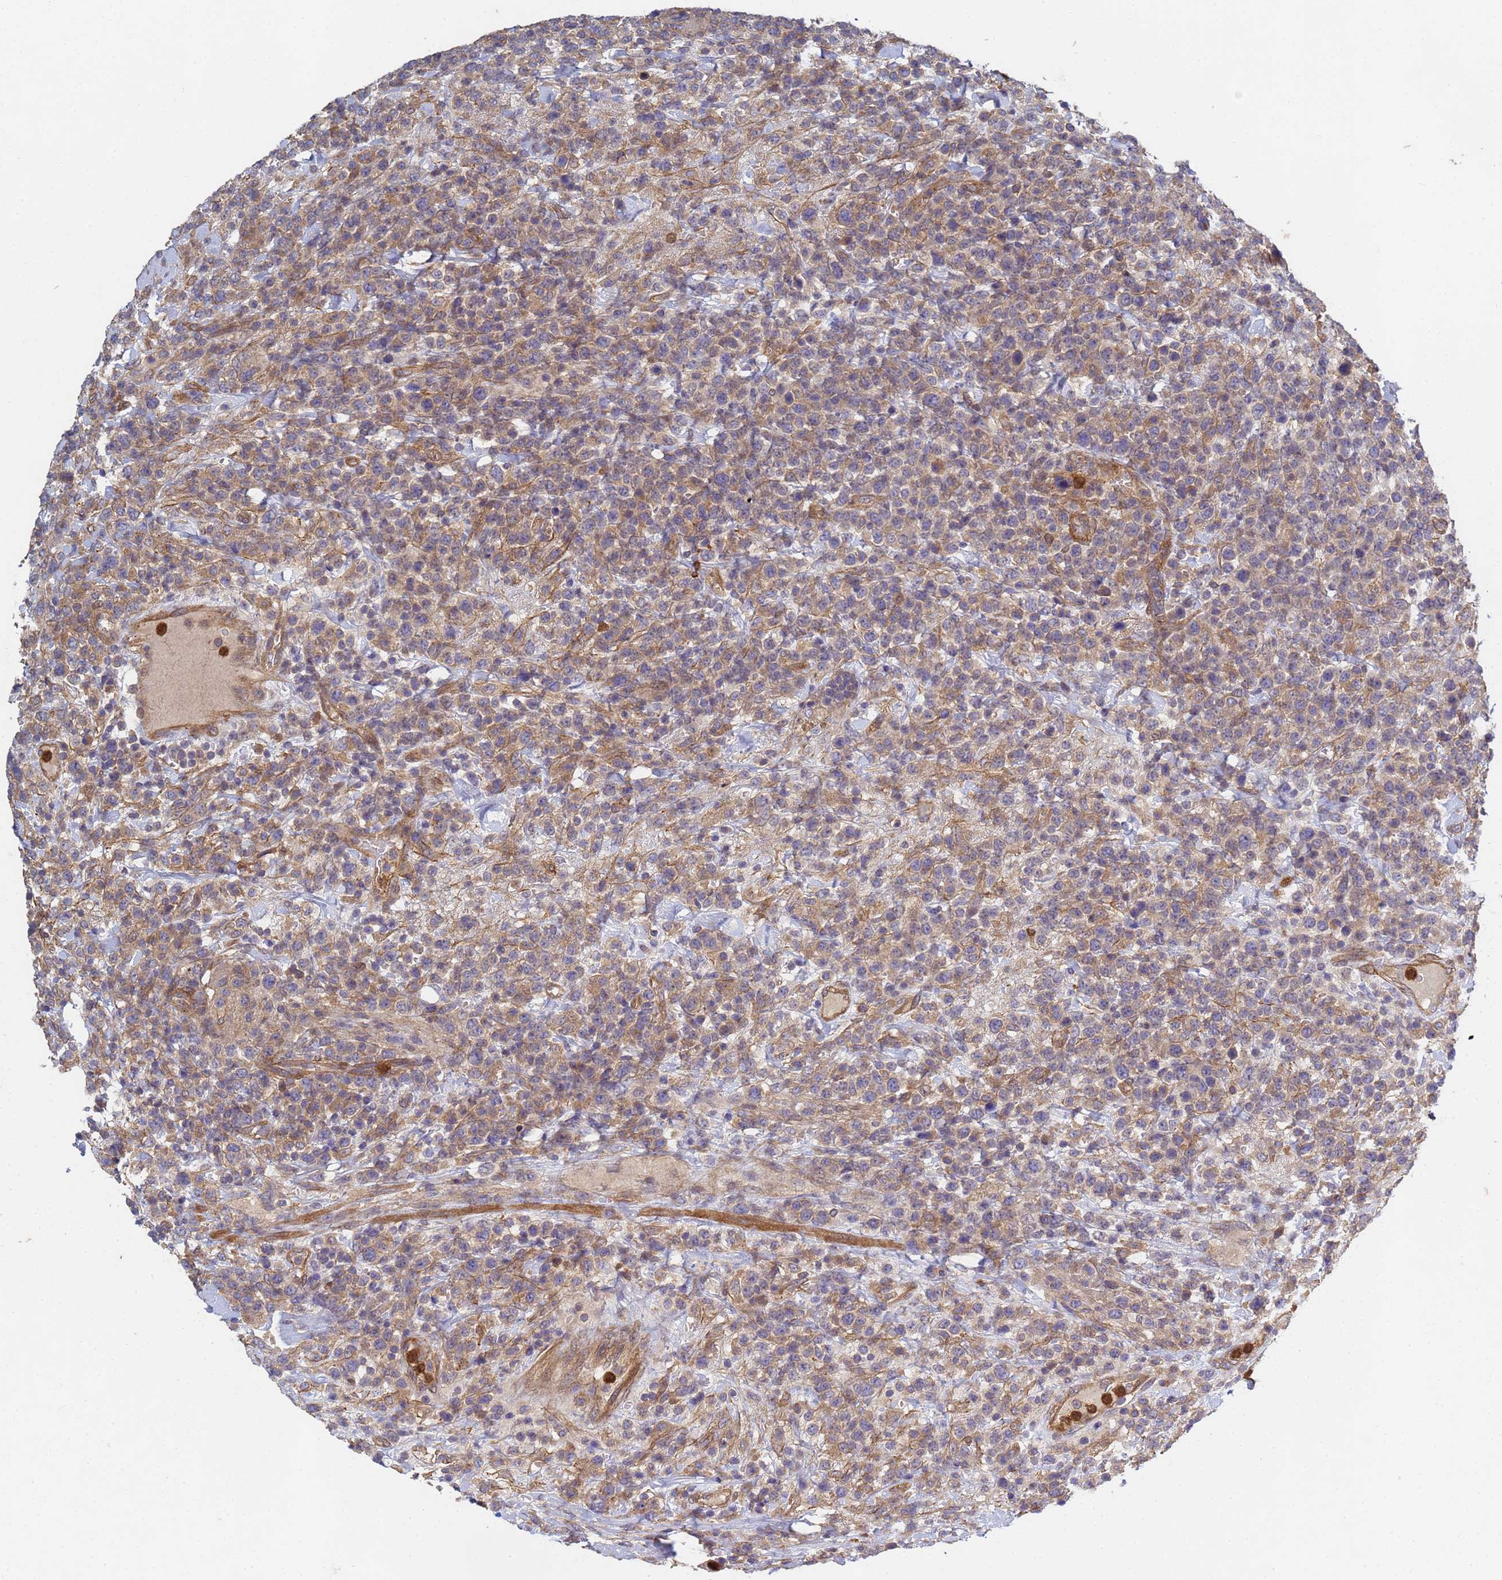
{"staining": {"intensity": "weak", "quantity": ">75%", "location": "cytoplasmic/membranous"}, "tissue": "lymphoma", "cell_type": "Tumor cells", "image_type": "cancer", "snomed": [{"axis": "morphology", "description": "Malignant lymphoma, non-Hodgkin's type, High grade"}, {"axis": "topography", "description": "Colon"}], "caption": "A histopathology image showing weak cytoplasmic/membranous staining in about >75% of tumor cells in malignant lymphoma, non-Hodgkin's type (high-grade), as visualized by brown immunohistochemical staining.", "gene": "C8orf34", "patient": {"sex": "female", "age": 53}}